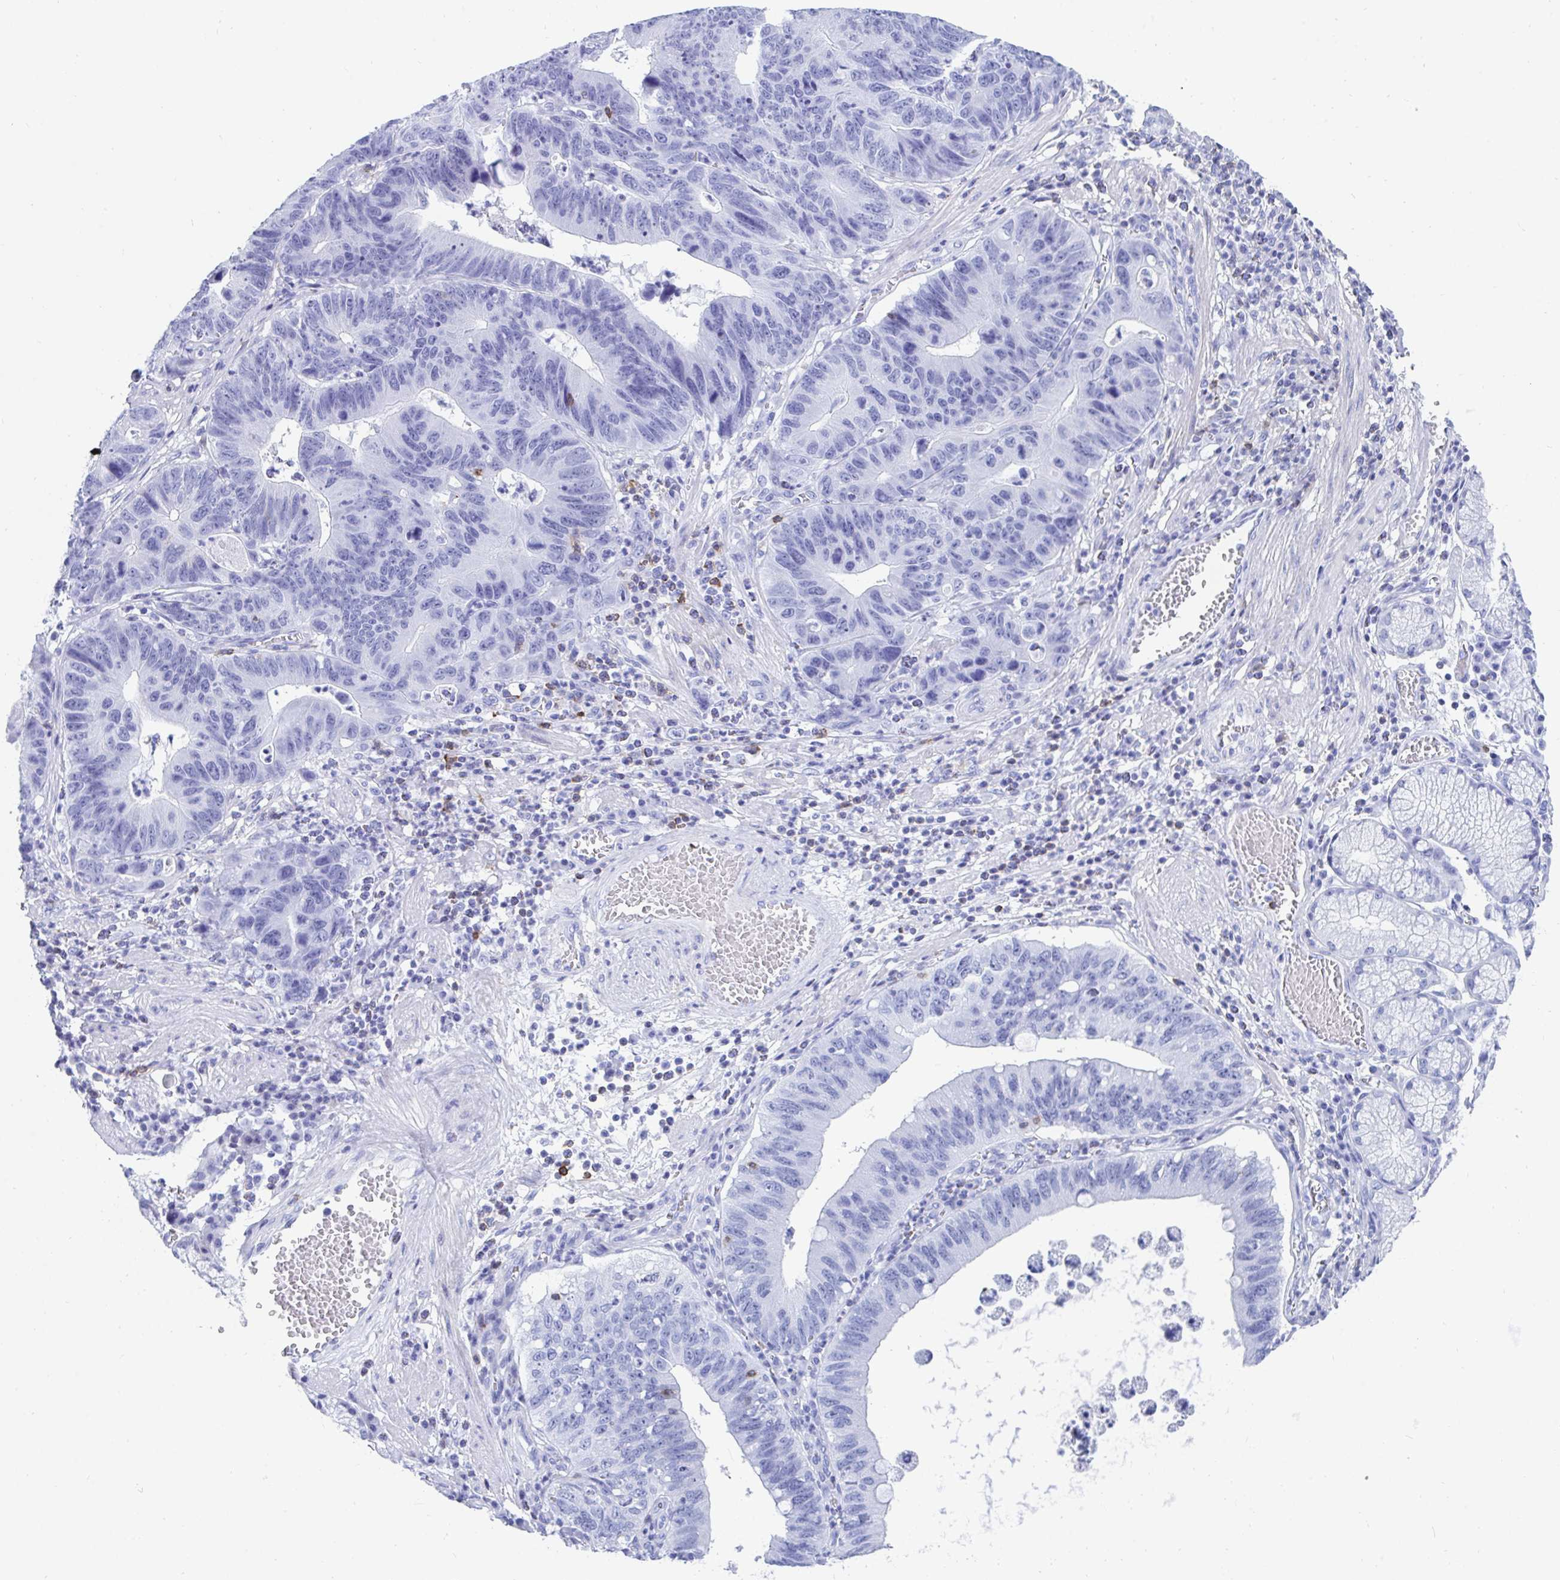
{"staining": {"intensity": "negative", "quantity": "none", "location": "none"}, "tissue": "stomach cancer", "cell_type": "Tumor cells", "image_type": "cancer", "snomed": [{"axis": "morphology", "description": "Adenocarcinoma, NOS"}, {"axis": "topography", "description": "Stomach"}], "caption": "DAB immunohistochemical staining of stomach adenocarcinoma demonstrates no significant staining in tumor cells.", "gene": "CD7", "patient": {"sex": "male", "age": 59}}